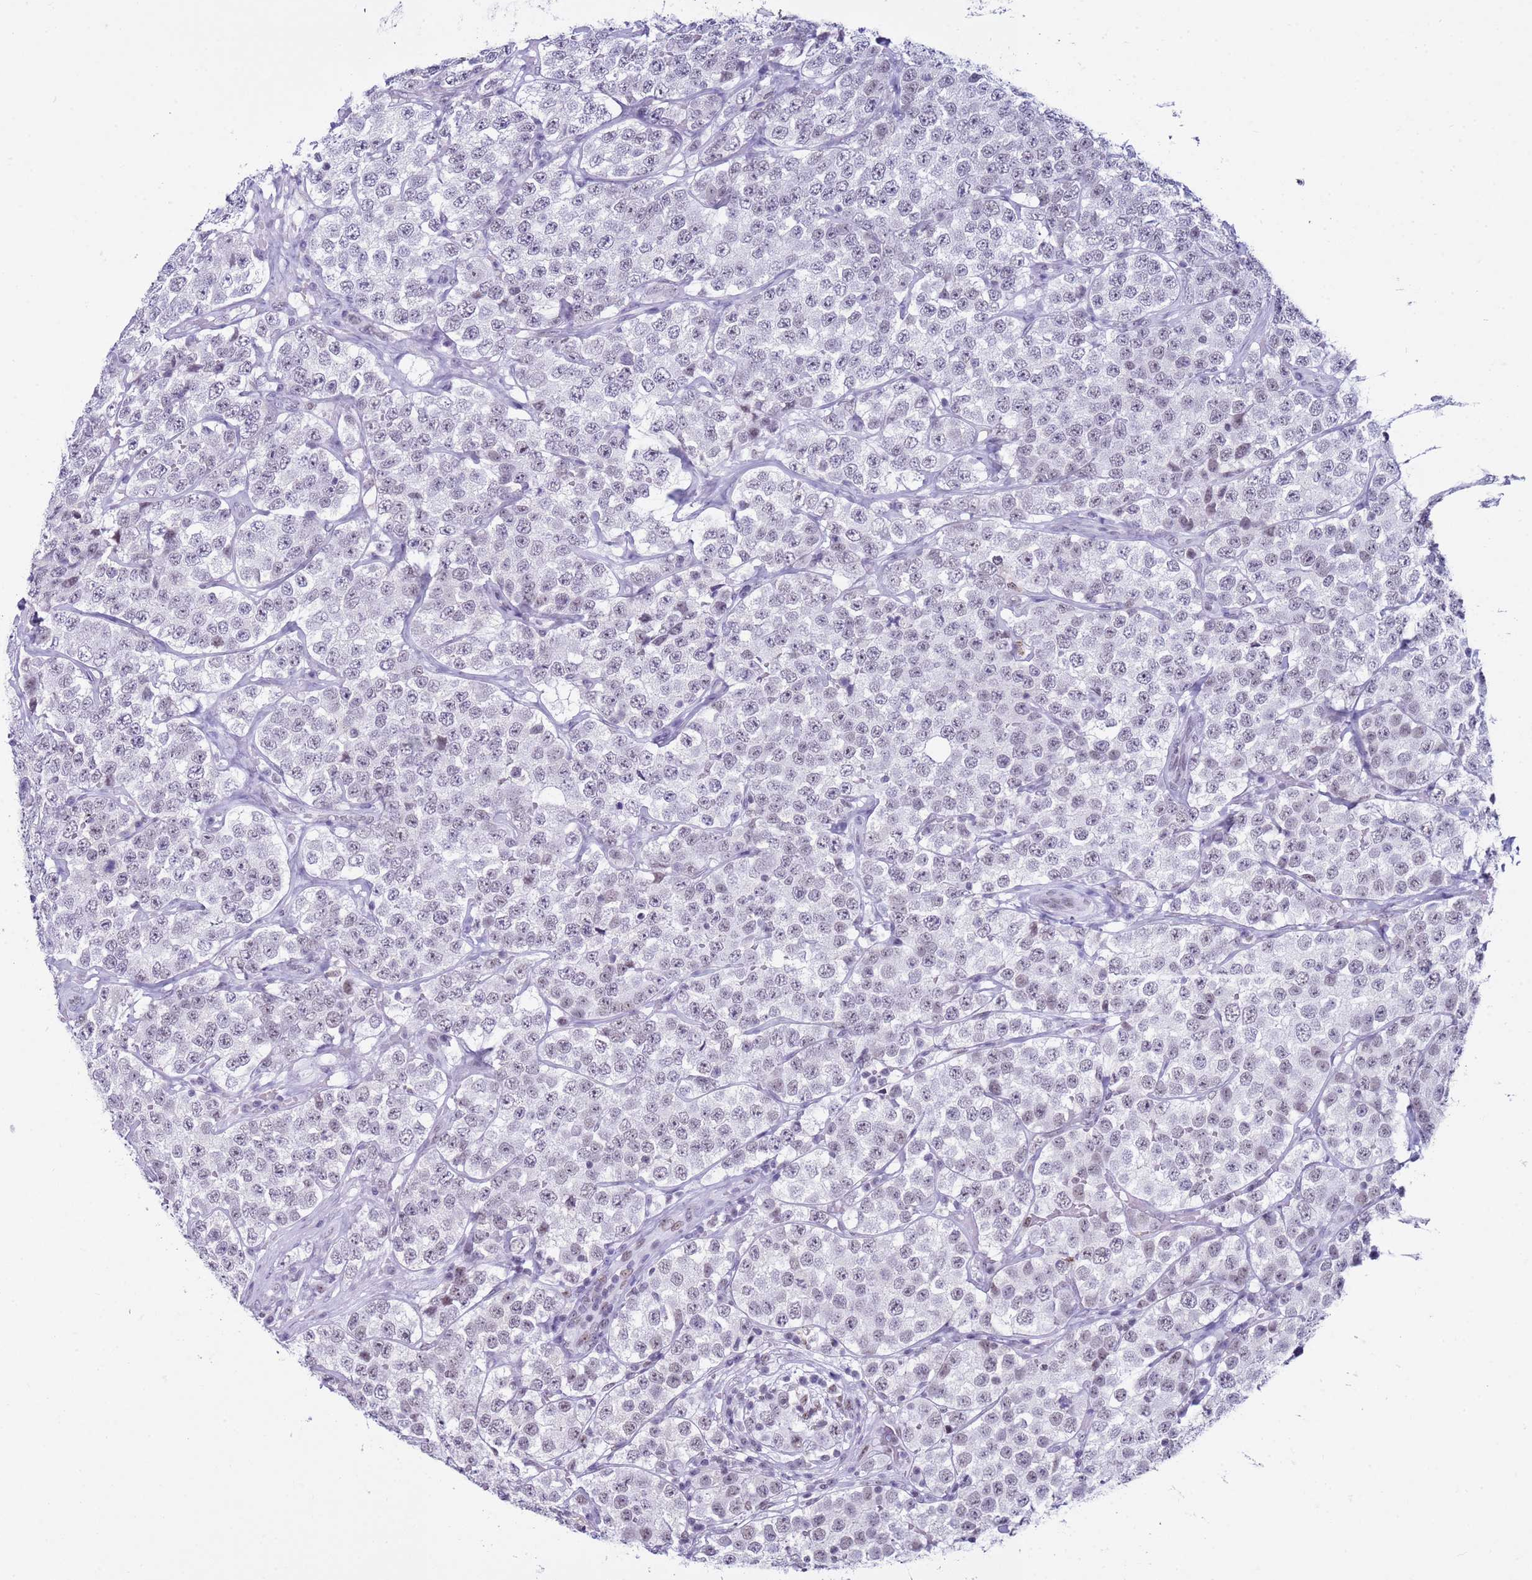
{"staining": {"intensity": "weak", "quantity": "<25%", "location": "nuclear"}, "tissue": "testis cancer", "cell_type": "Tumor cells", "image_type": "cancer", "snomed": [{"axis": "morphology", "description": "Seminoma, NOS"}, {"axis": "topography", "description": "Testis"}], "caption": "An immunohistochemistry histopathology image of seminoma (testis) is shown. There is no staining in tumor cells of seminoma (testis).", "gene": "DHX15", "patient": {"sex": "male", "age": 34}}